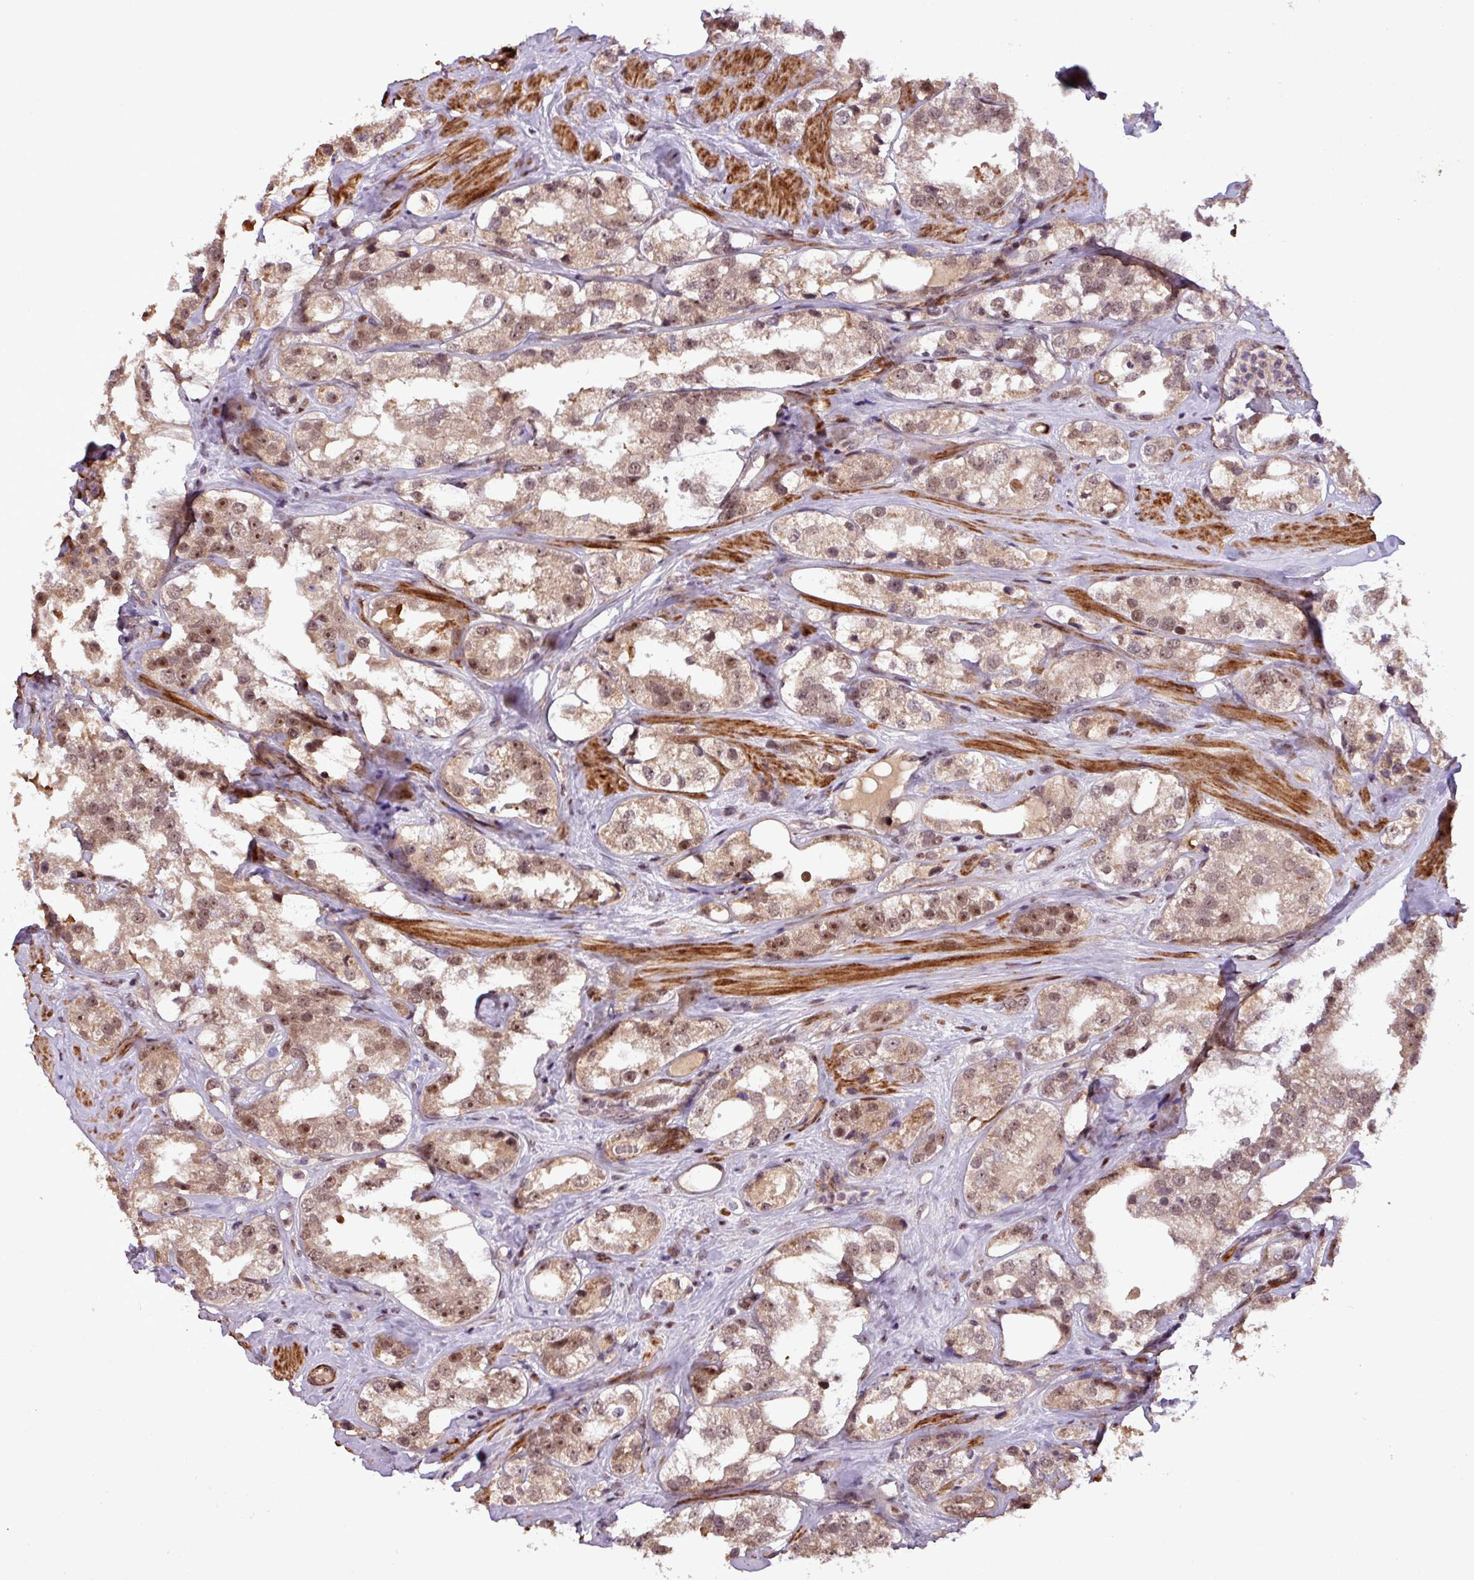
{"staining": {"intensity": "moderate", "quantity": ">75%", "location": "nuclear"}, "tissue": "prostate cancer", "cell_type": "Tumor cells", "image_type": "cancer", "snomed": [{"axis": "morphology", "description": "Adenocarcinoma, NOS"}, {"axis": "topography", "description": "Prostate"}], "caption": "Moderate nuclear positivity for a protein is seen in about >75% of tumor cells of adenocarcinoma (prostate) using immunohistochemistry (IHC).", "gene": "SLC22A24", "patient": {"sex": "male", "age": 79}}